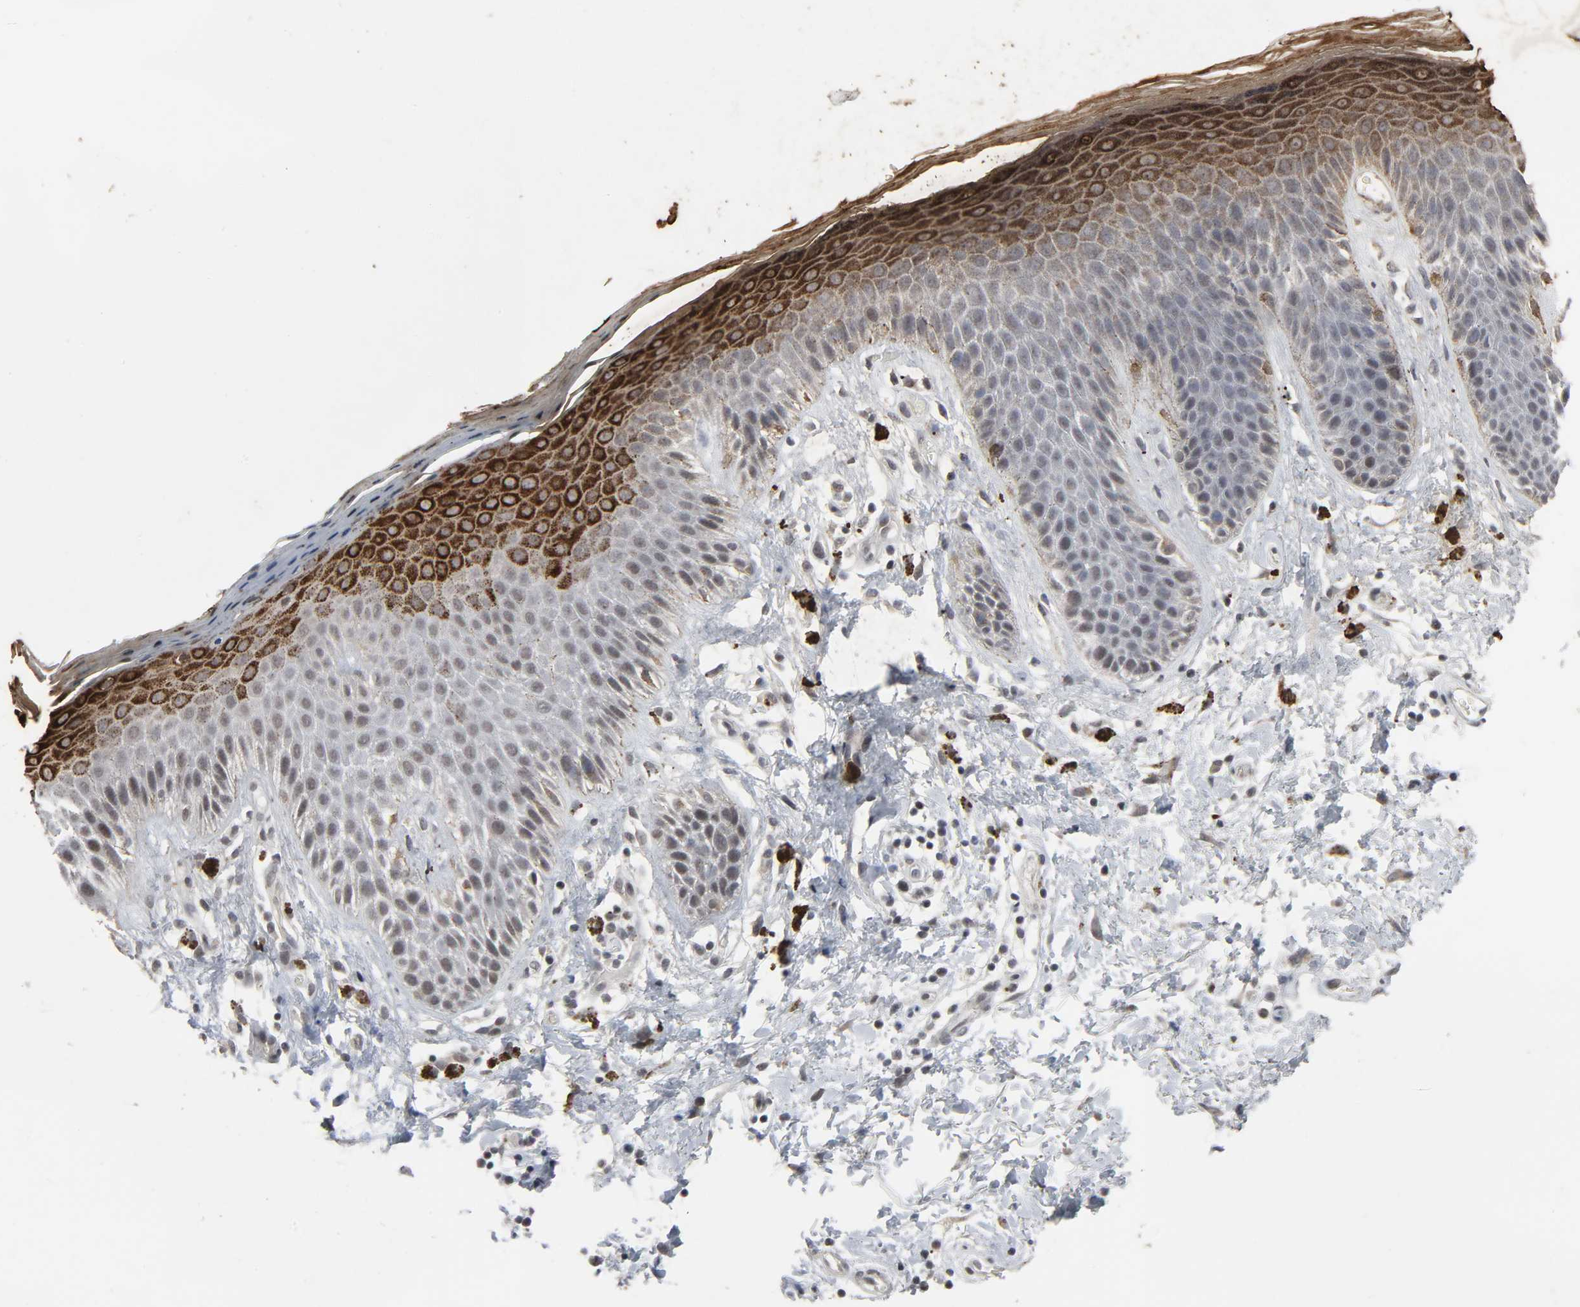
{"staining": {"intensity": "strong", "quantity": "<25%", "location": "cytoplasmic/membranous,nuclear"}, "tissue": "skin", "cell_type": "Epidermal cells", "image_type": "normal", "snomed": [{"axis": "morphology", "description": "Normal tissue, NOS"}, {"axis": "topography", "description": "Anal"}], "caption": "Normal skin was stained to show a protein in brown. There is medium levels of strong cytoplasmic/membranous,nuclear expression in approximately <25% of epidermal cells. Nuclei are stained in blue.", "gene": "MUC1", "patient": {"sex": "female", "age": 46}}